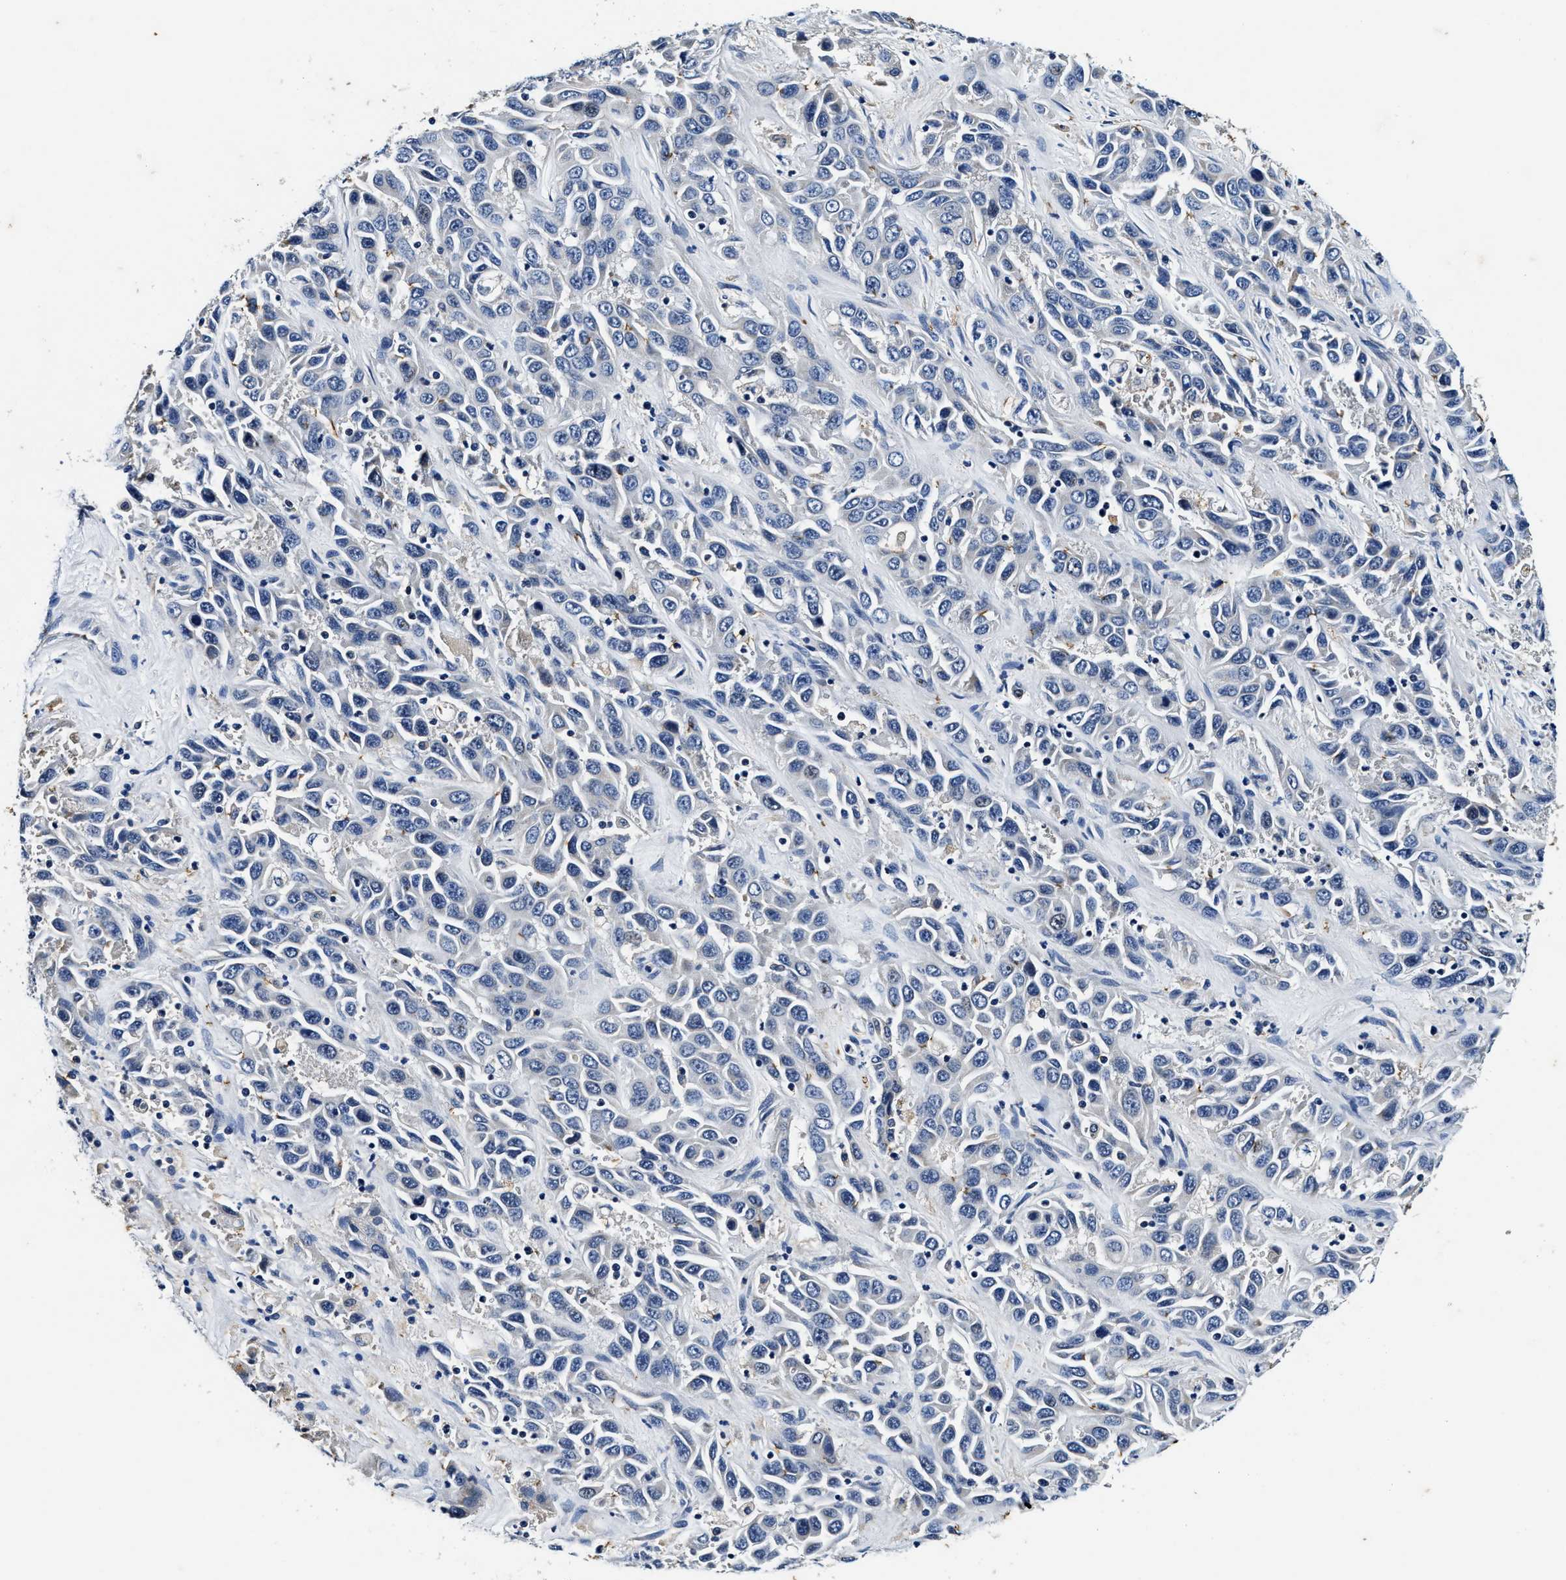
{"staining": {"intensity": "negative", "quantity": "none", "location": "none"}, "tissue": "liver cancer", "cell_type": "Tumor cells", "image_type": "cancer", "snomed": [{"axis": "morphology", "description": "Cholangiocarcinoma"}, {"axis": "topography", "description": "Liver"}], "caption": "Immunohistochemistry (IHC) micrograph of human cholangiocarcinoma (liver) stained for a protein (brown), which reveals no expression in tumor cells.", "gene": "PI4KB", "patient": {"sex": "female", "age": 52}}